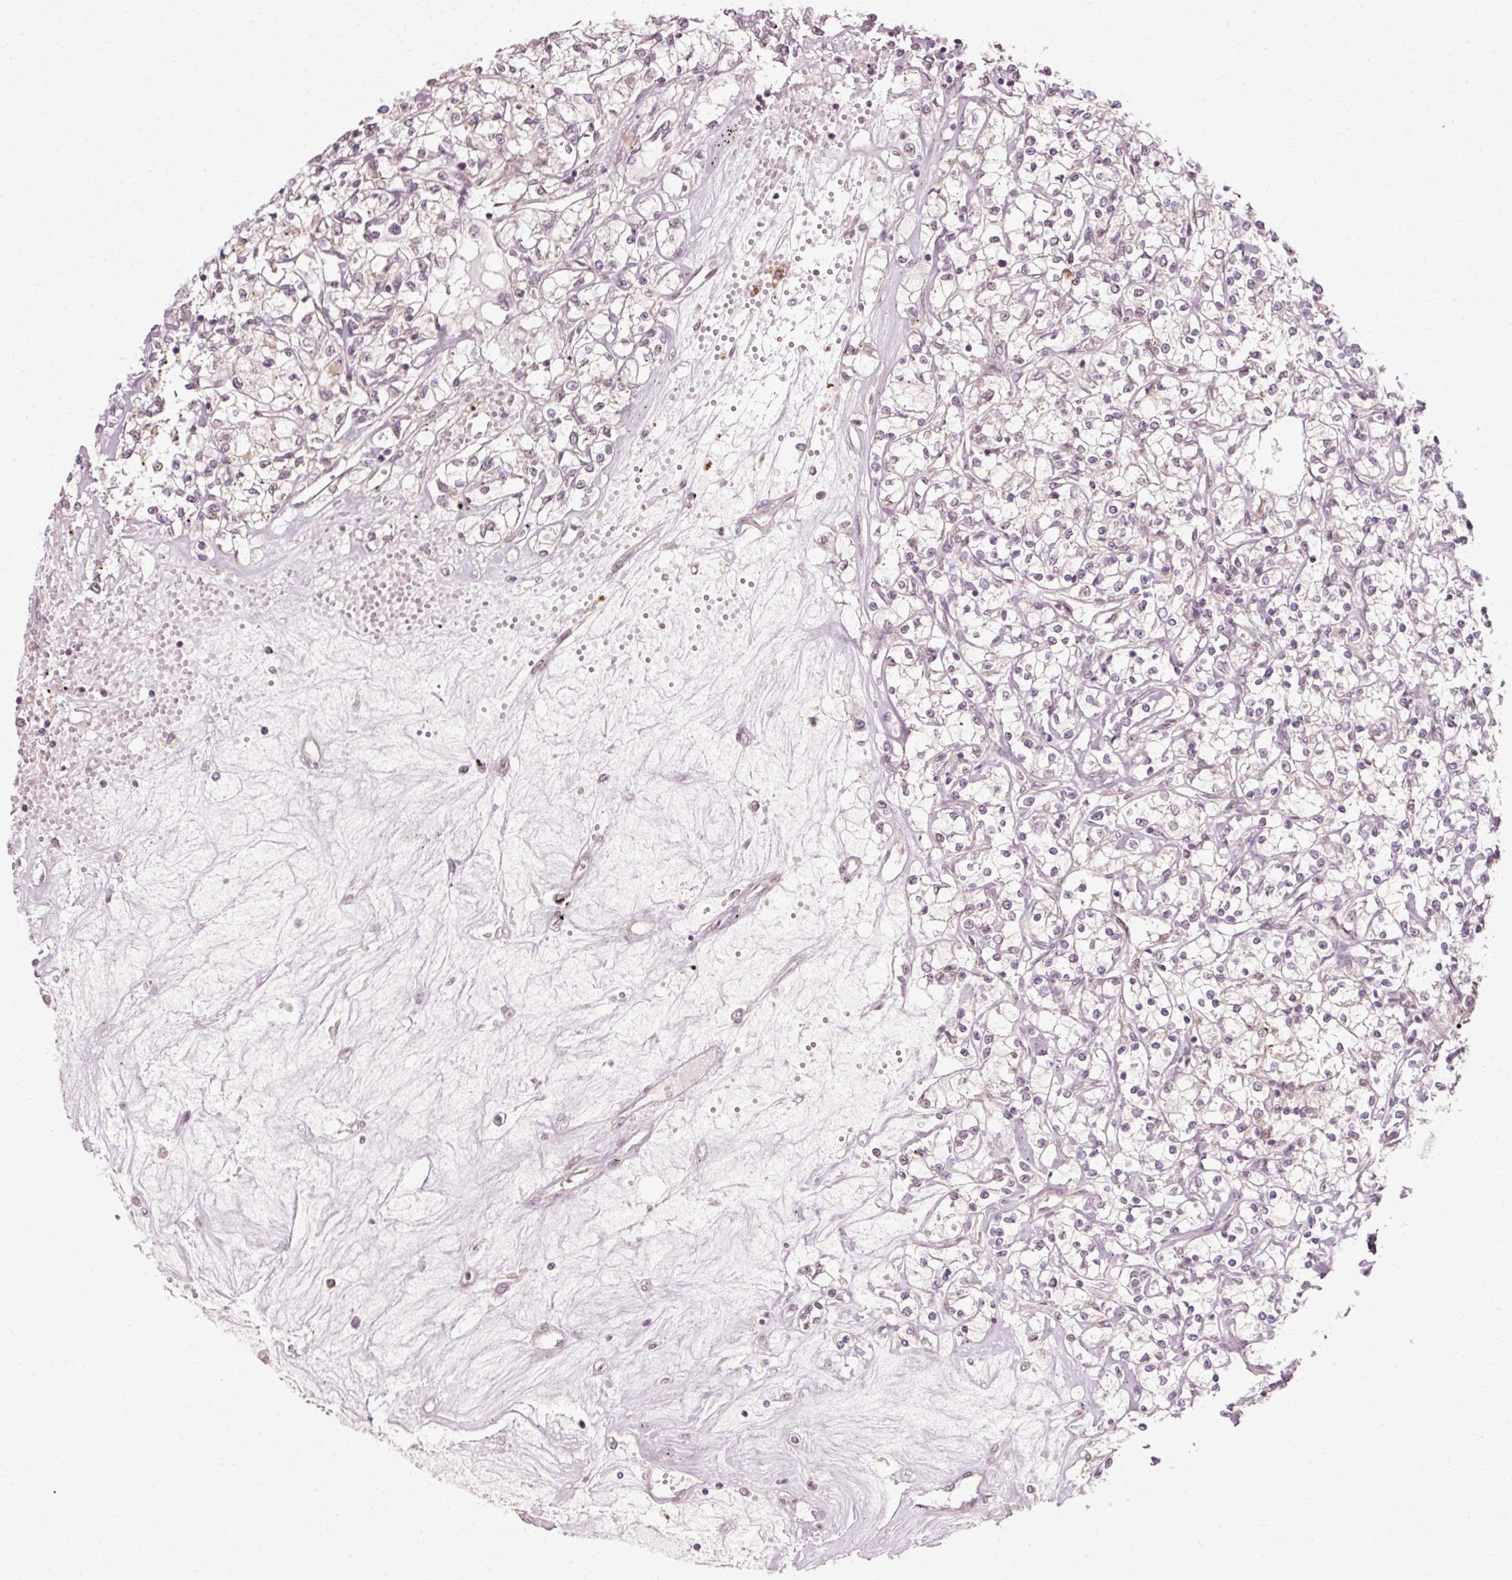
{"staining": {"intensity": "weak", "quantity": "25%-75%", "location": "cytoplasmic/membranous"}, "tissue": "renal cancer", "cell_type": "Tumor cells", "image_type": "cancer", "snomed": [{"axis": "morphology", "description": "Adenocarcinoma, NOS"}, {"axis": "topography", "description": "Kidney"}], "caption": "Protein expression analysis of human renal cancer (adenocarcinoma) reveals weak cytoplasmic/membranous positivity in about 25%-75% of tumor cells. (Stains: DAB in brown, nuclei in blue, Microscopy: brightfield microscopy at high magnification).", "gene": "RGPD5", "patient": {"sex": "female", "age": 59}}